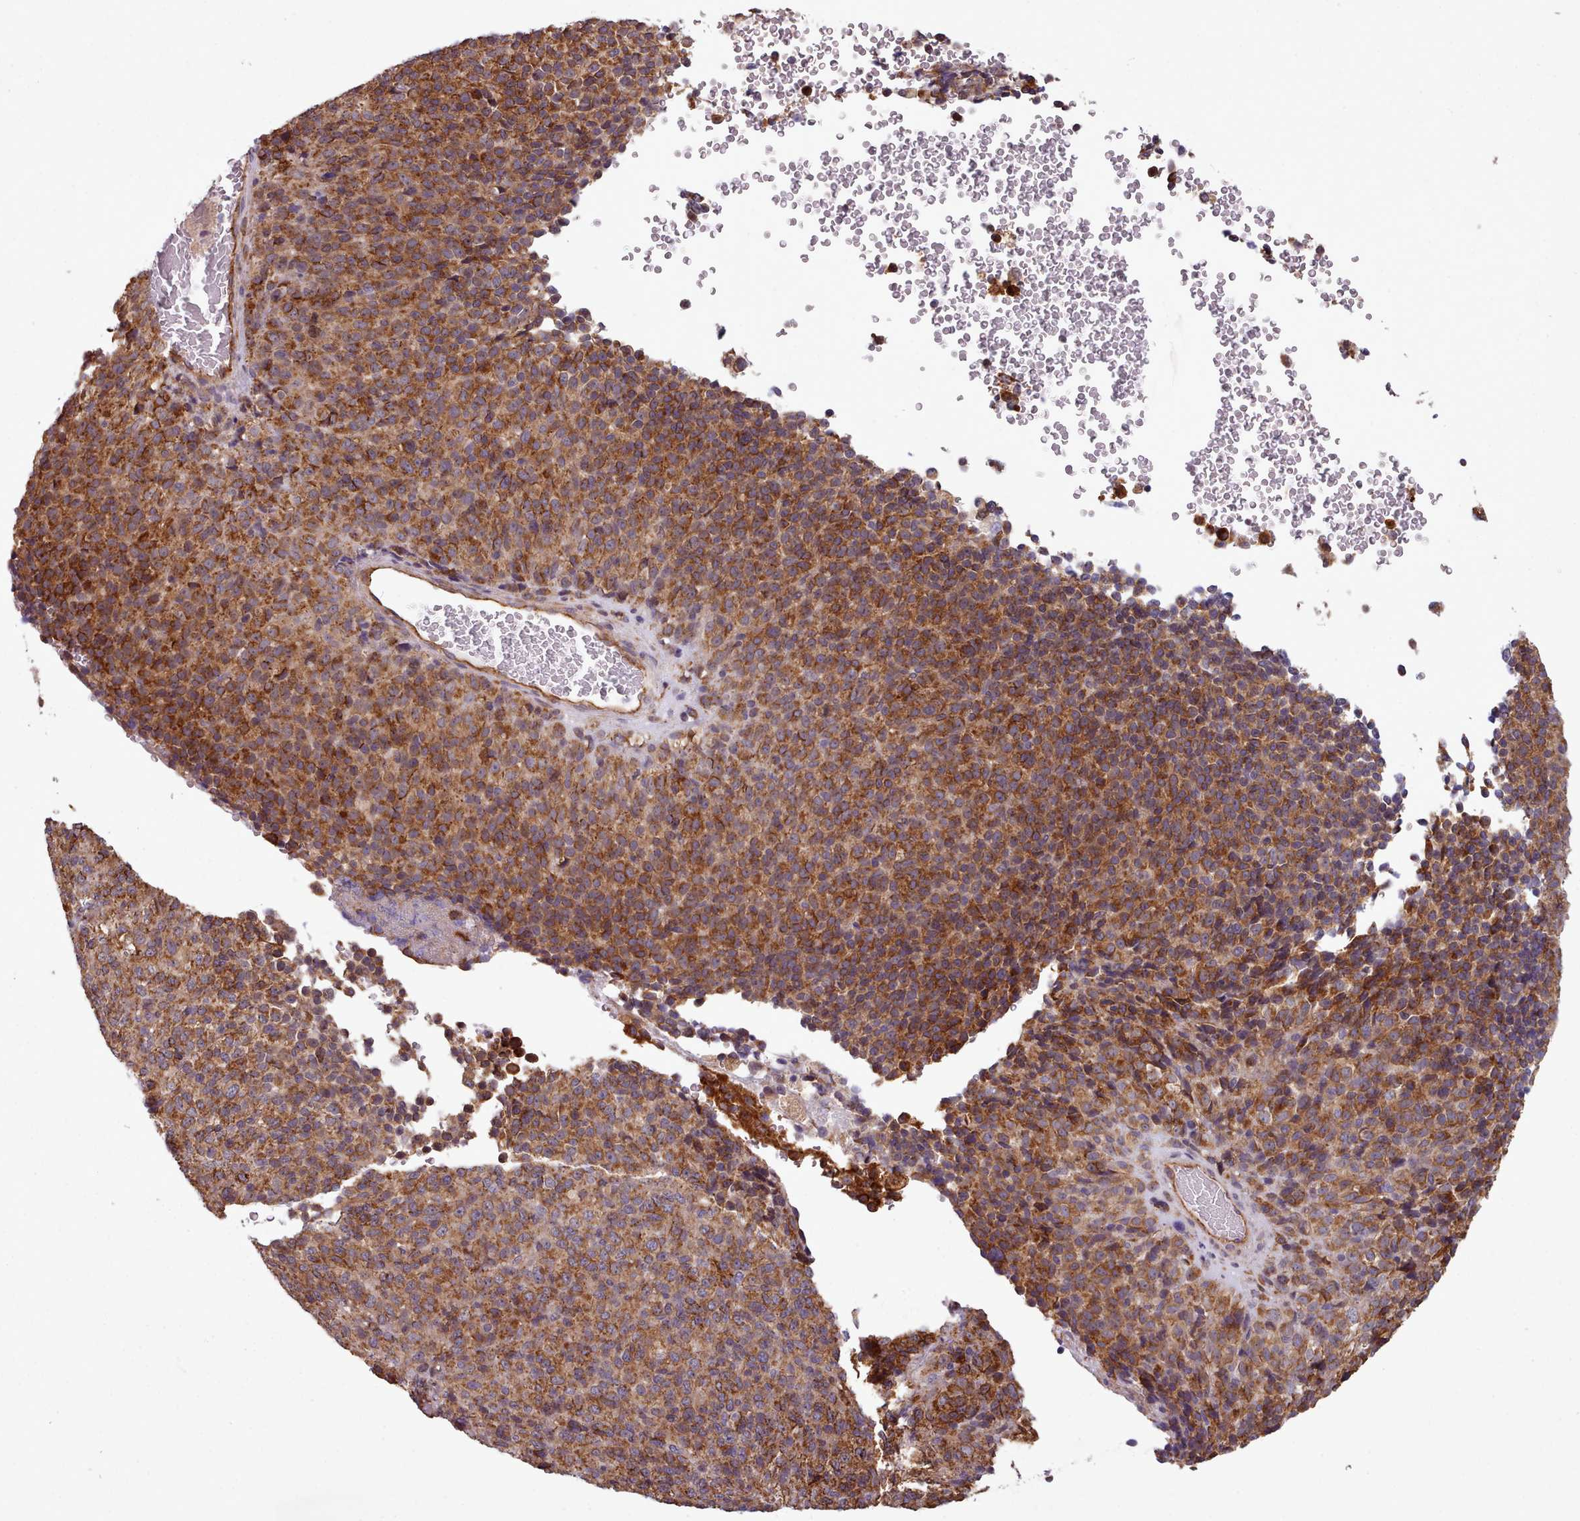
{"staining": {"intensity": "strong", "quantity": ">75%", "location": "cytoplasmic/membranous"}, "tissue": "melanoma", "cell_type": "Tumor cells", "image_type": "cancer", "snomed": [{"axis": "morphology", "description": "Malignant melanoma, Metastatic site"}, {"axis": "topography", "description": "Brain"}], "caption": "Strong cytoplasmic/membranous protein expression is present in approximately >75% of tumor cells in malignant melanoma (metastatic site). (DAB IHC with brightfield microscopy, high magnification).", "gene": "MRPL46", "patient": {"sex": "female", "age": 56}}